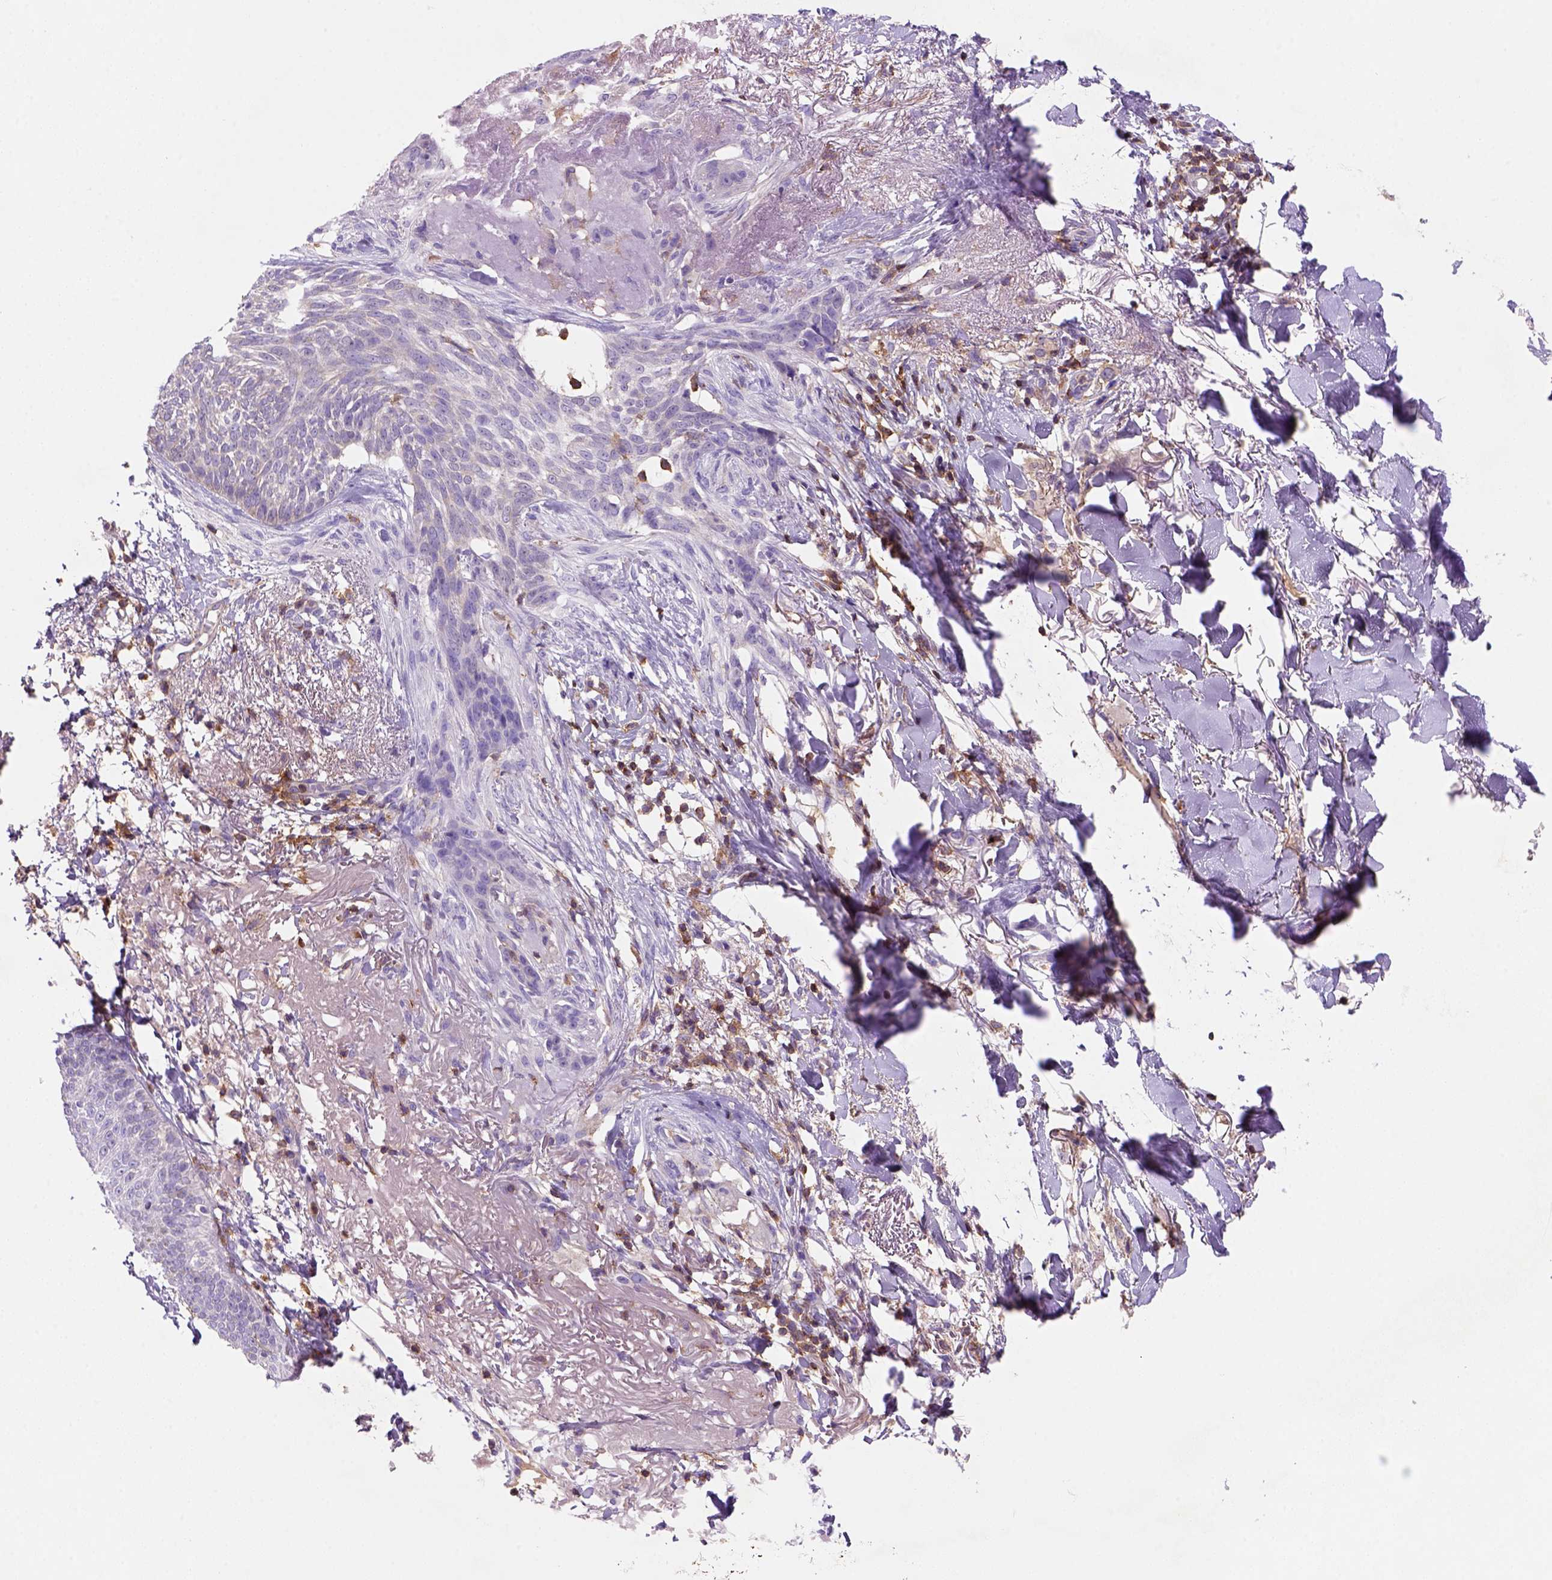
{"staining": {"intensity": "negative", "quantity": "none", "location": "none"}, "tissue": "skin cancer", "cell_type": "Tumor cells", "image_type": "cancer", "snomed": [{"axis": "morphology", "description": "Normal tissue, NOS"}, {"axis": "morphology", "description": "Basal cell carcinoma"}, {"axis": "topography", "description": "Skin"}], "caption": "Tumor cells are negative for brown protein staining in basal cell carcinoma (skin). The staining is performed using DAB brown chromogen with nuclei counter-stained in using hematoxylin.", "gene": "INPP5D", "patient": {"sex": "male", "age": 84}}